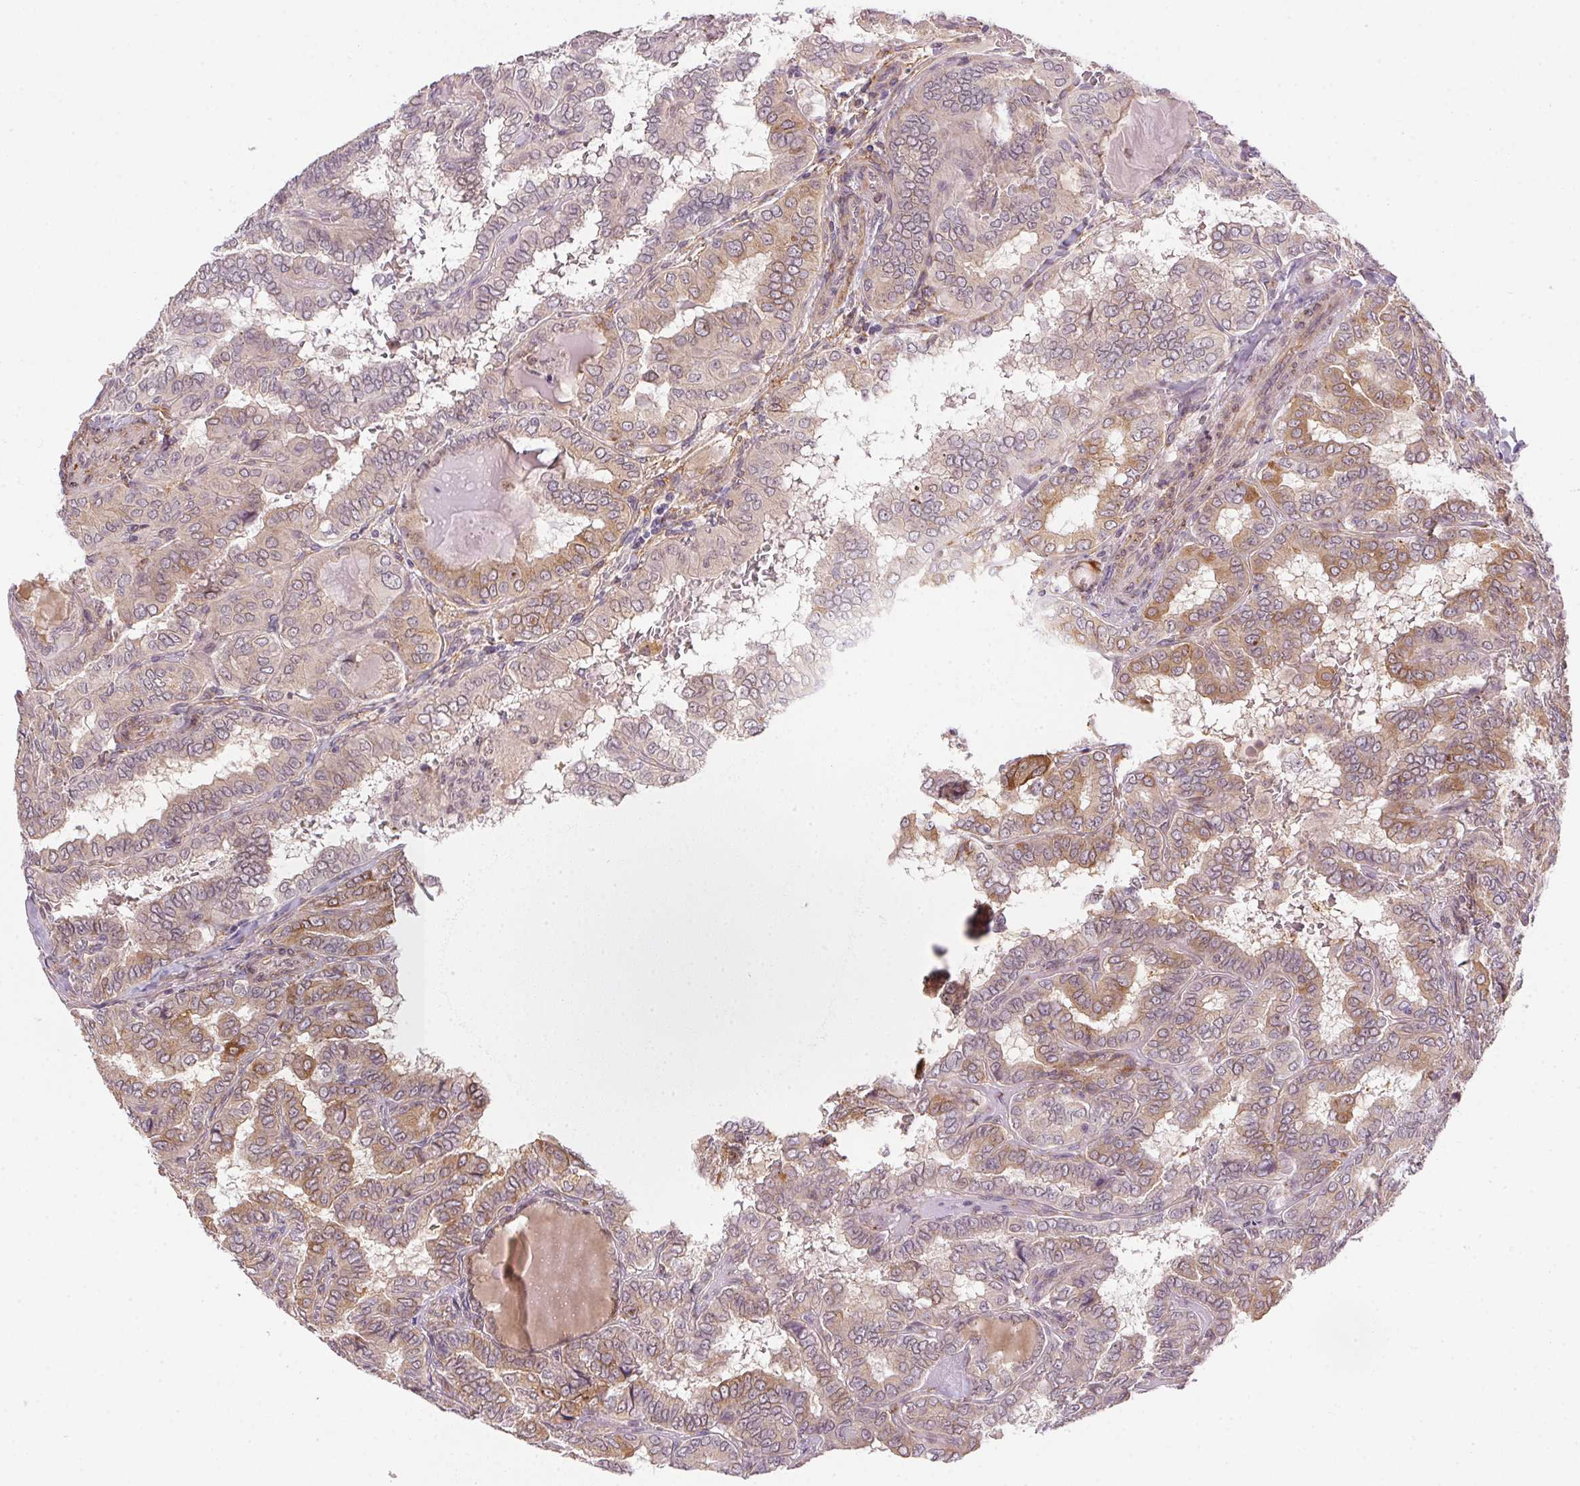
{"staining": {"intensity": "weak", "quantity": "25%-75%", "location": "cytoplasmic/membranous"}, "tissue": "thyroid cancer", "cell_type": "Tumor cells", "image_type": "cancer", "snomed": [{"axis": "morphology", "description": "Papillary adenocarcinoma, NOS"}, {"axis": "topography", "description": "Thyroid gland"}], "caption": "High-magnification brightfield microscopy of thyroid cancer (papillary adenocarcinoma) stained with DAB (brown) and counterstained with hematoxylin (blue). tumor cells exhibit weak cytoplasmic/membranous expression is identified in about25%-75% of cells.", "gene": "CFAP92", "patient": {"sex": "female", "age": 46}}